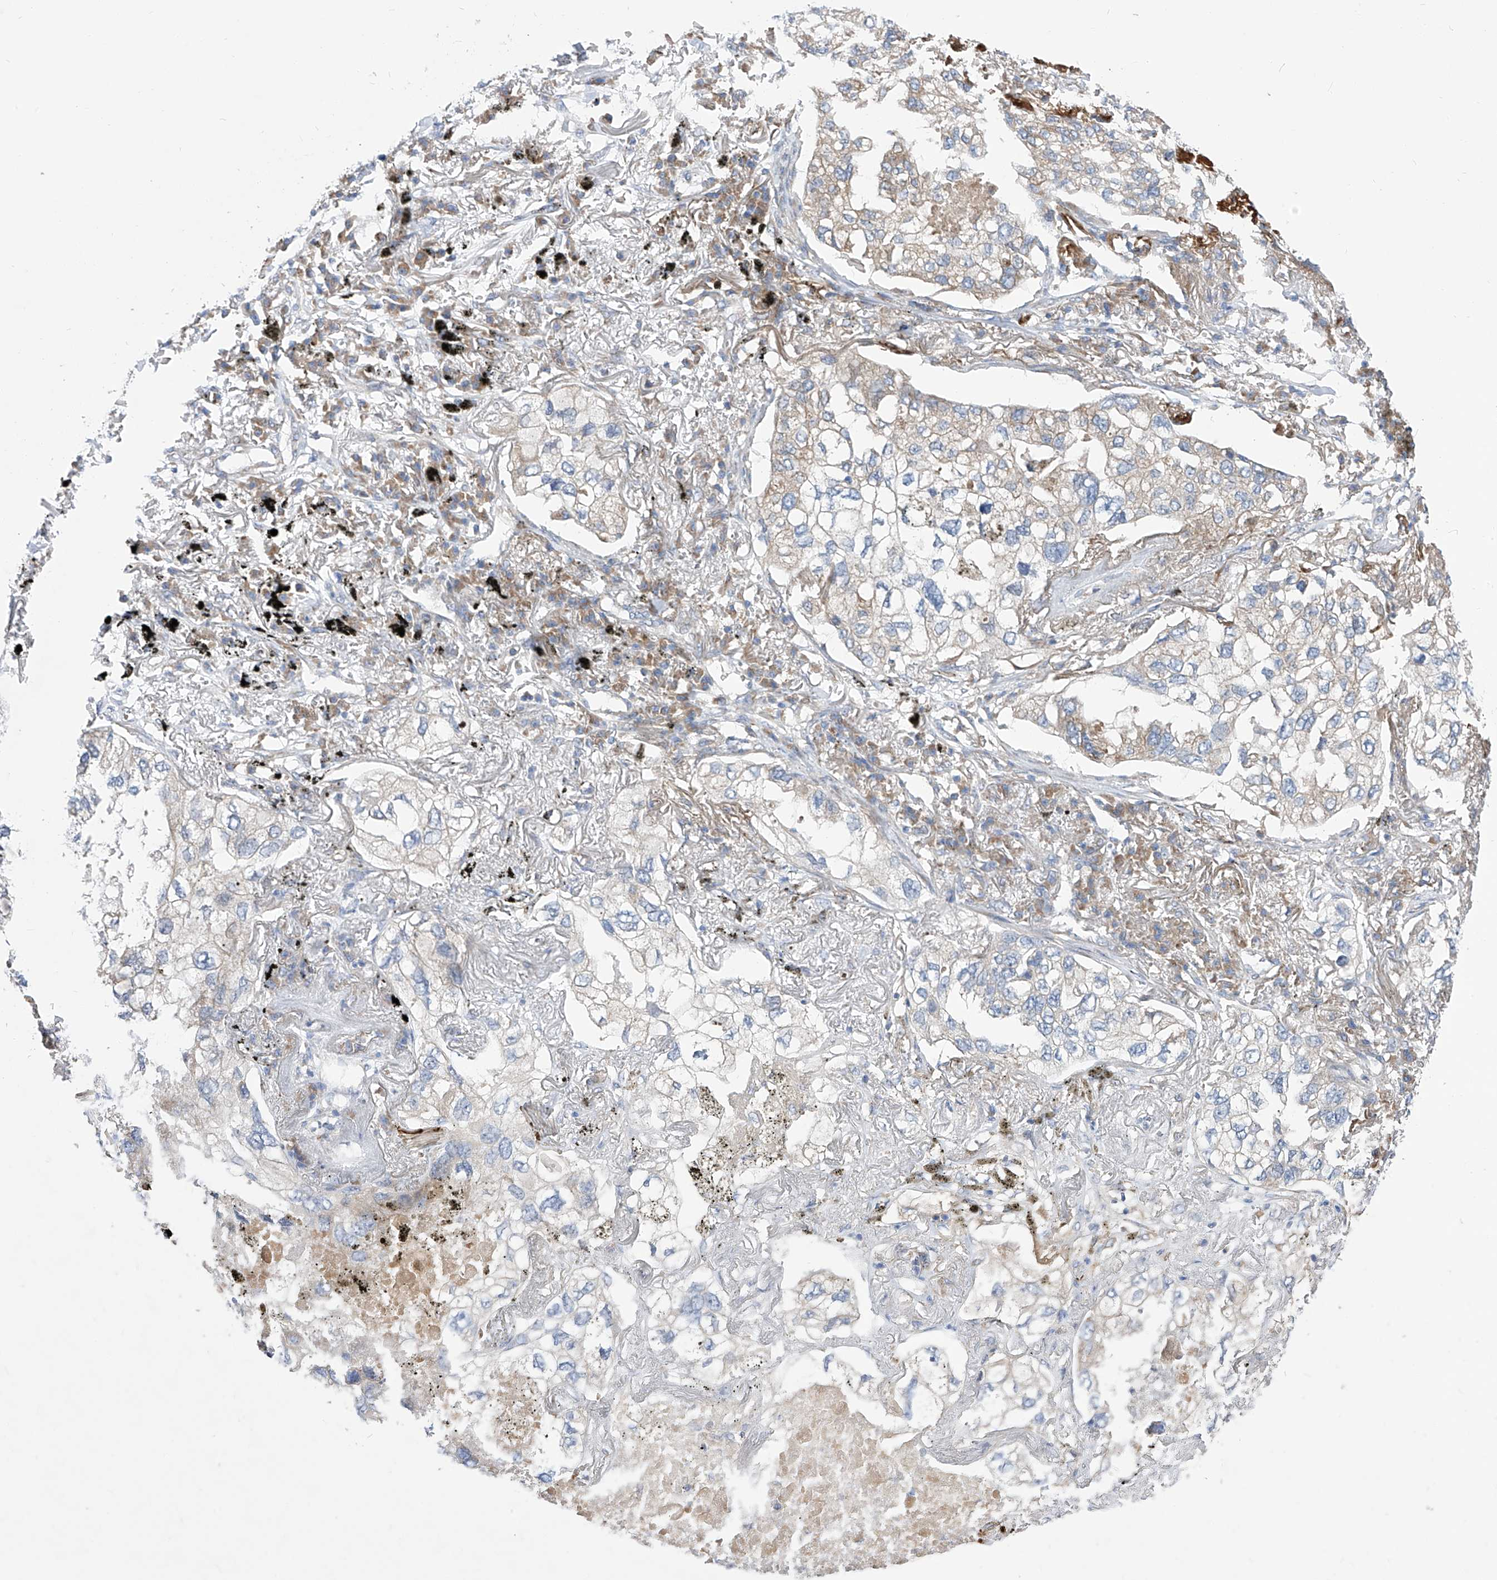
{"staining": {"intensity": "weak", "quantity": "<25%", "location": "cytoplasmic/membranous"}, "tissue": "lung cancer", "cell_type": "Tumor cells", "image_type": "cancer", "snomed": [{"axis": "morphology", "description": "Adenocarcinoma, NOS"}, {"axis": "topography", "description": "Lung"}], "caption": "This histopathology image is of lung cancer (adenocarcinoma) stained with immunohistochemistry to label a protein in brown with the nuclei are counter-stained blue. There is no expression in tumor cells.", "gene": "UFL1", "patient": {"sex": "male", "age": 65}}